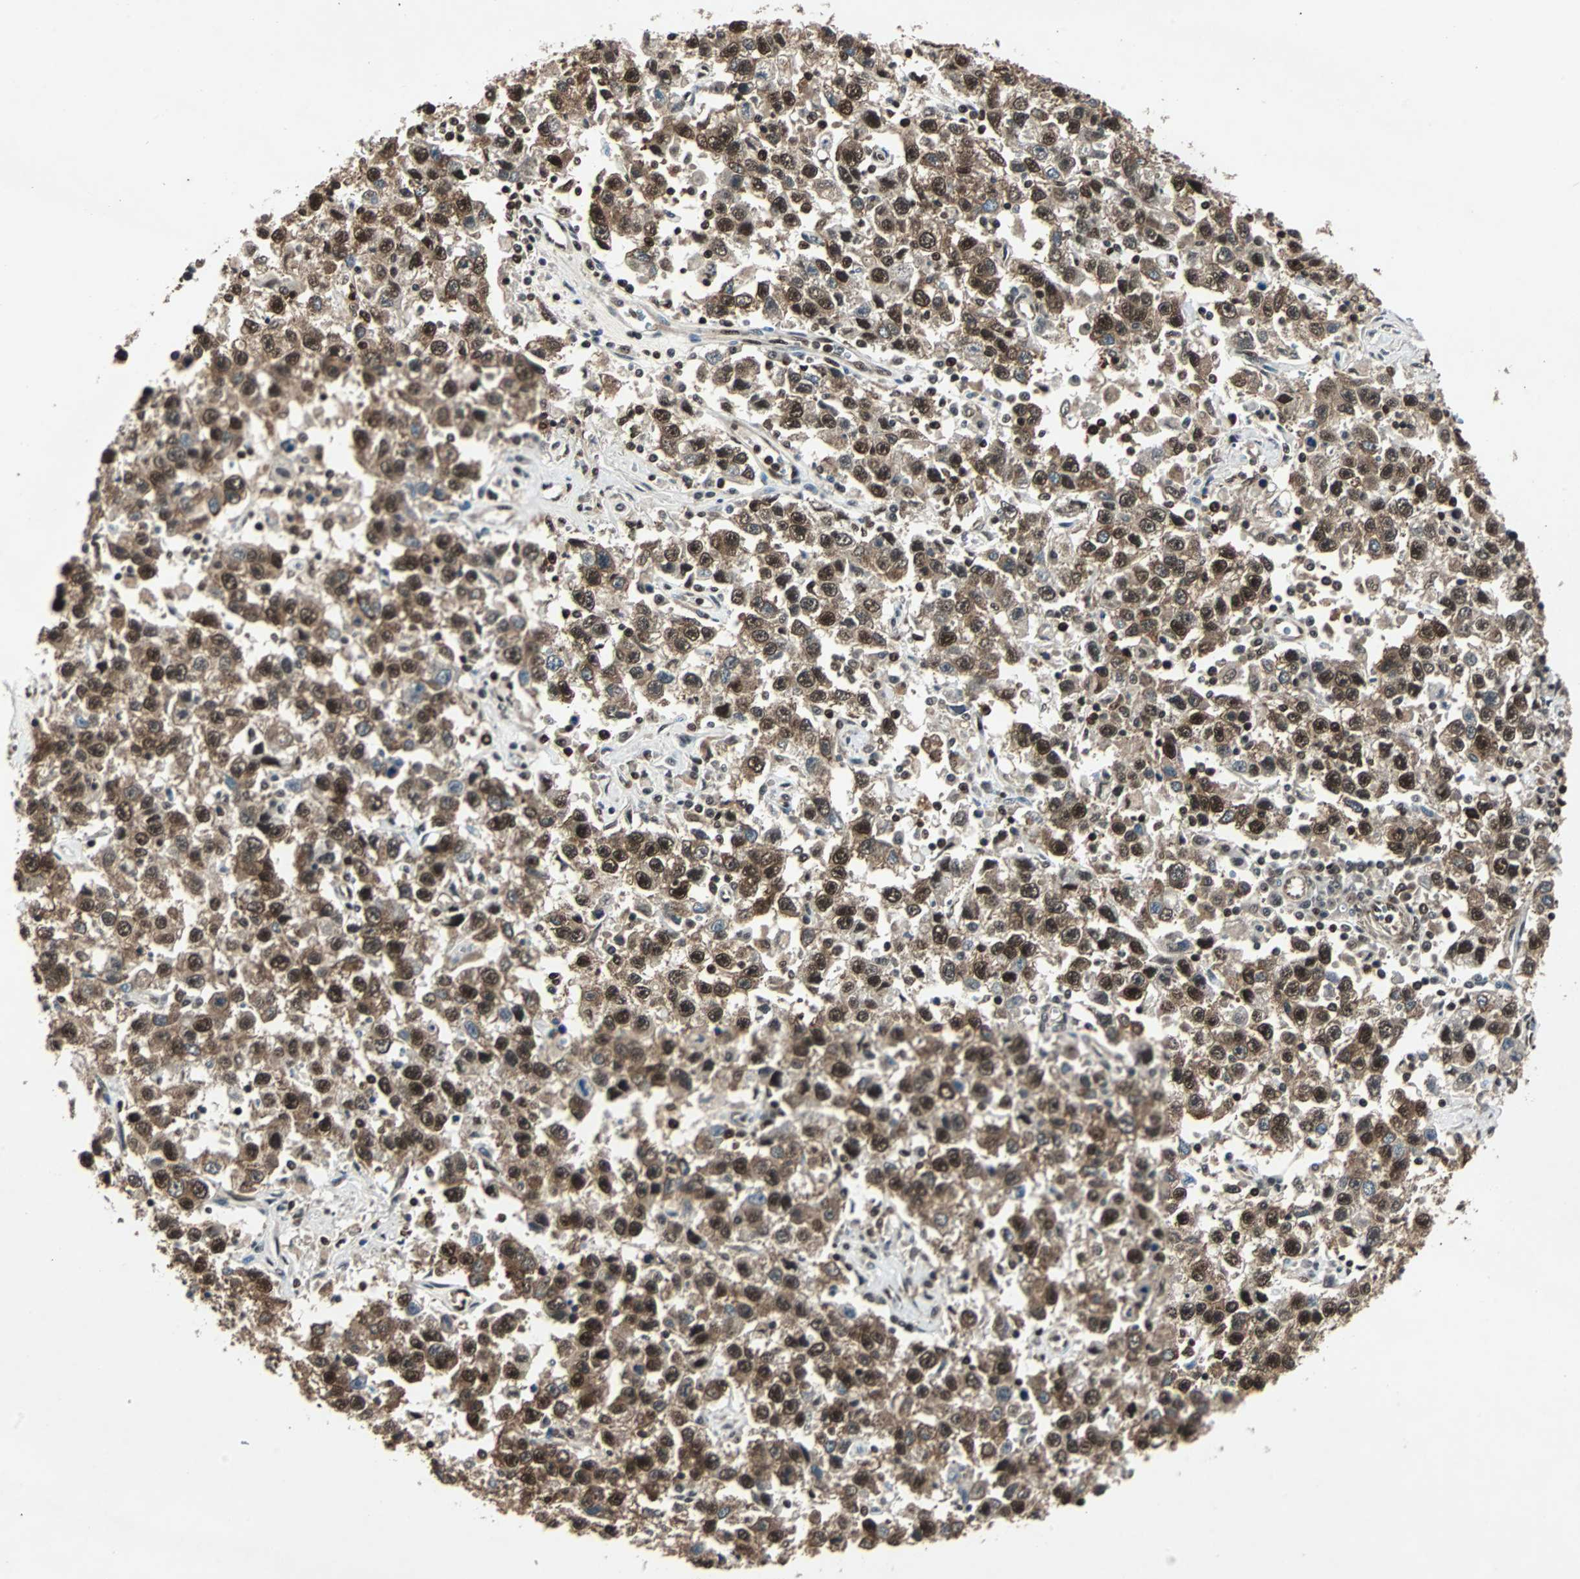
{"staining": {"intensity": "strong", "quantity": ">75%", "location": "cytoplasmic/membranous,nuclear"}, "tissue": "testis cancer", "cell_type": "Tumor cells", "image_type": "cancer", "snomed": [{"axis": "morphology", "description": "Seminoma, NOS"}, {"axis": "topography", "description": "Testis"}], "caption": "This photomicrograph exhibits immunohistochemistry staining of seminoma (testis), with high strong cytoplasmic/membranous and nuclear positivity in about >75% of tumor cells.", "gene": "ACLY", "patient": {"sex": "male", "age": 41}}